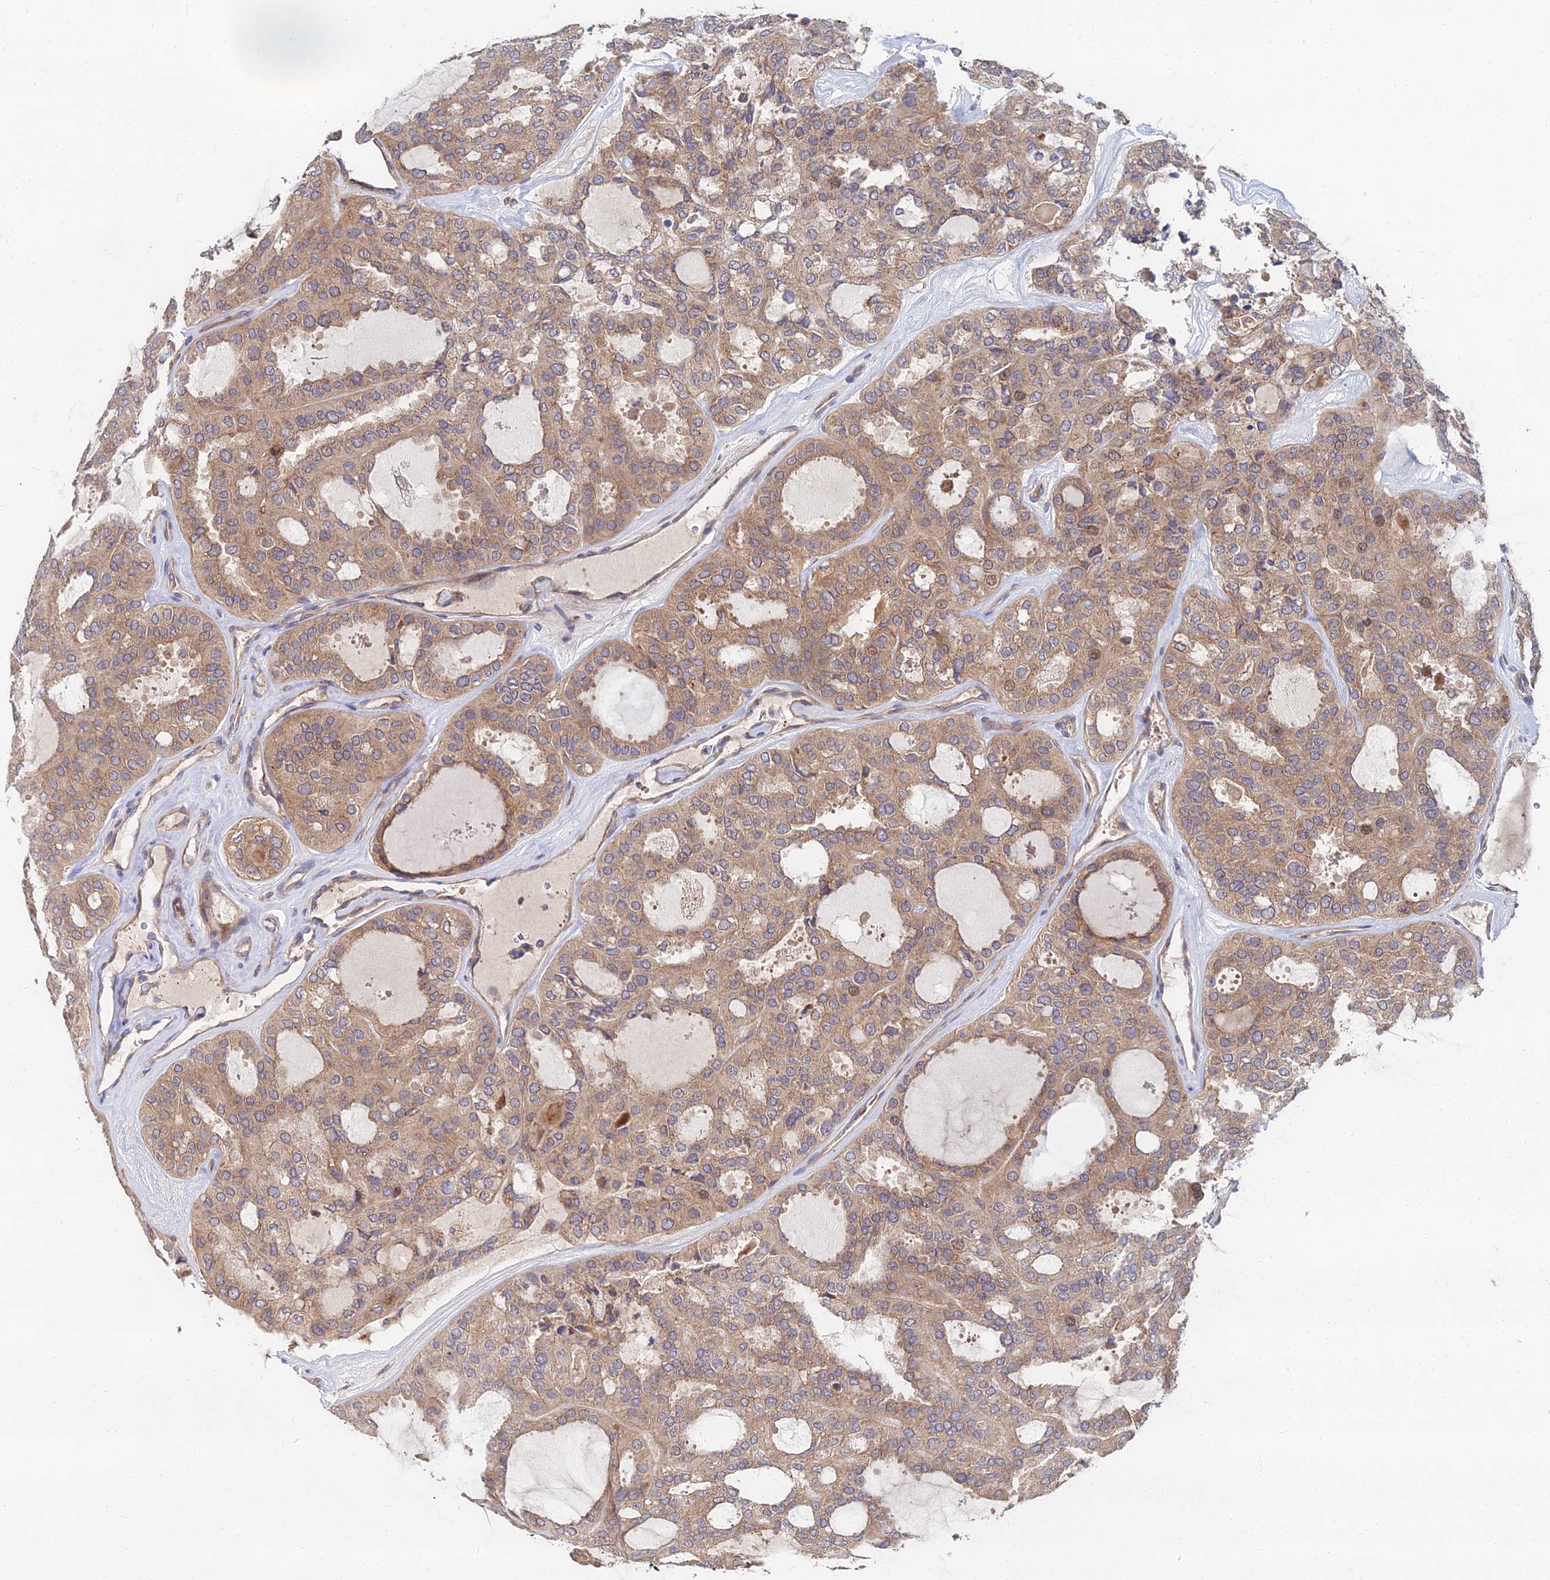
{"staining": {"intensity": "moderate", "quantity": ">75%", "location": "cytoplasmic/membranous"}, "tissue": "thyroid cancer", "cell_type": "Tumor cells", "image_type": "cancer", "snomed": [{"axis": "morphology", "description": "Follicular adenoma carcinoma, NOS"}, {"axis": "topography", "description": "Thyroid gland"}], "caption": "Tumor cells show medium levels of moderate cytoplasmic/membranous staining in about >75% of cells in human follicular adenoma carcinoma (thyroid).", "gene": "CCZ1", "patient": {"sex": "male", "age": 75}}